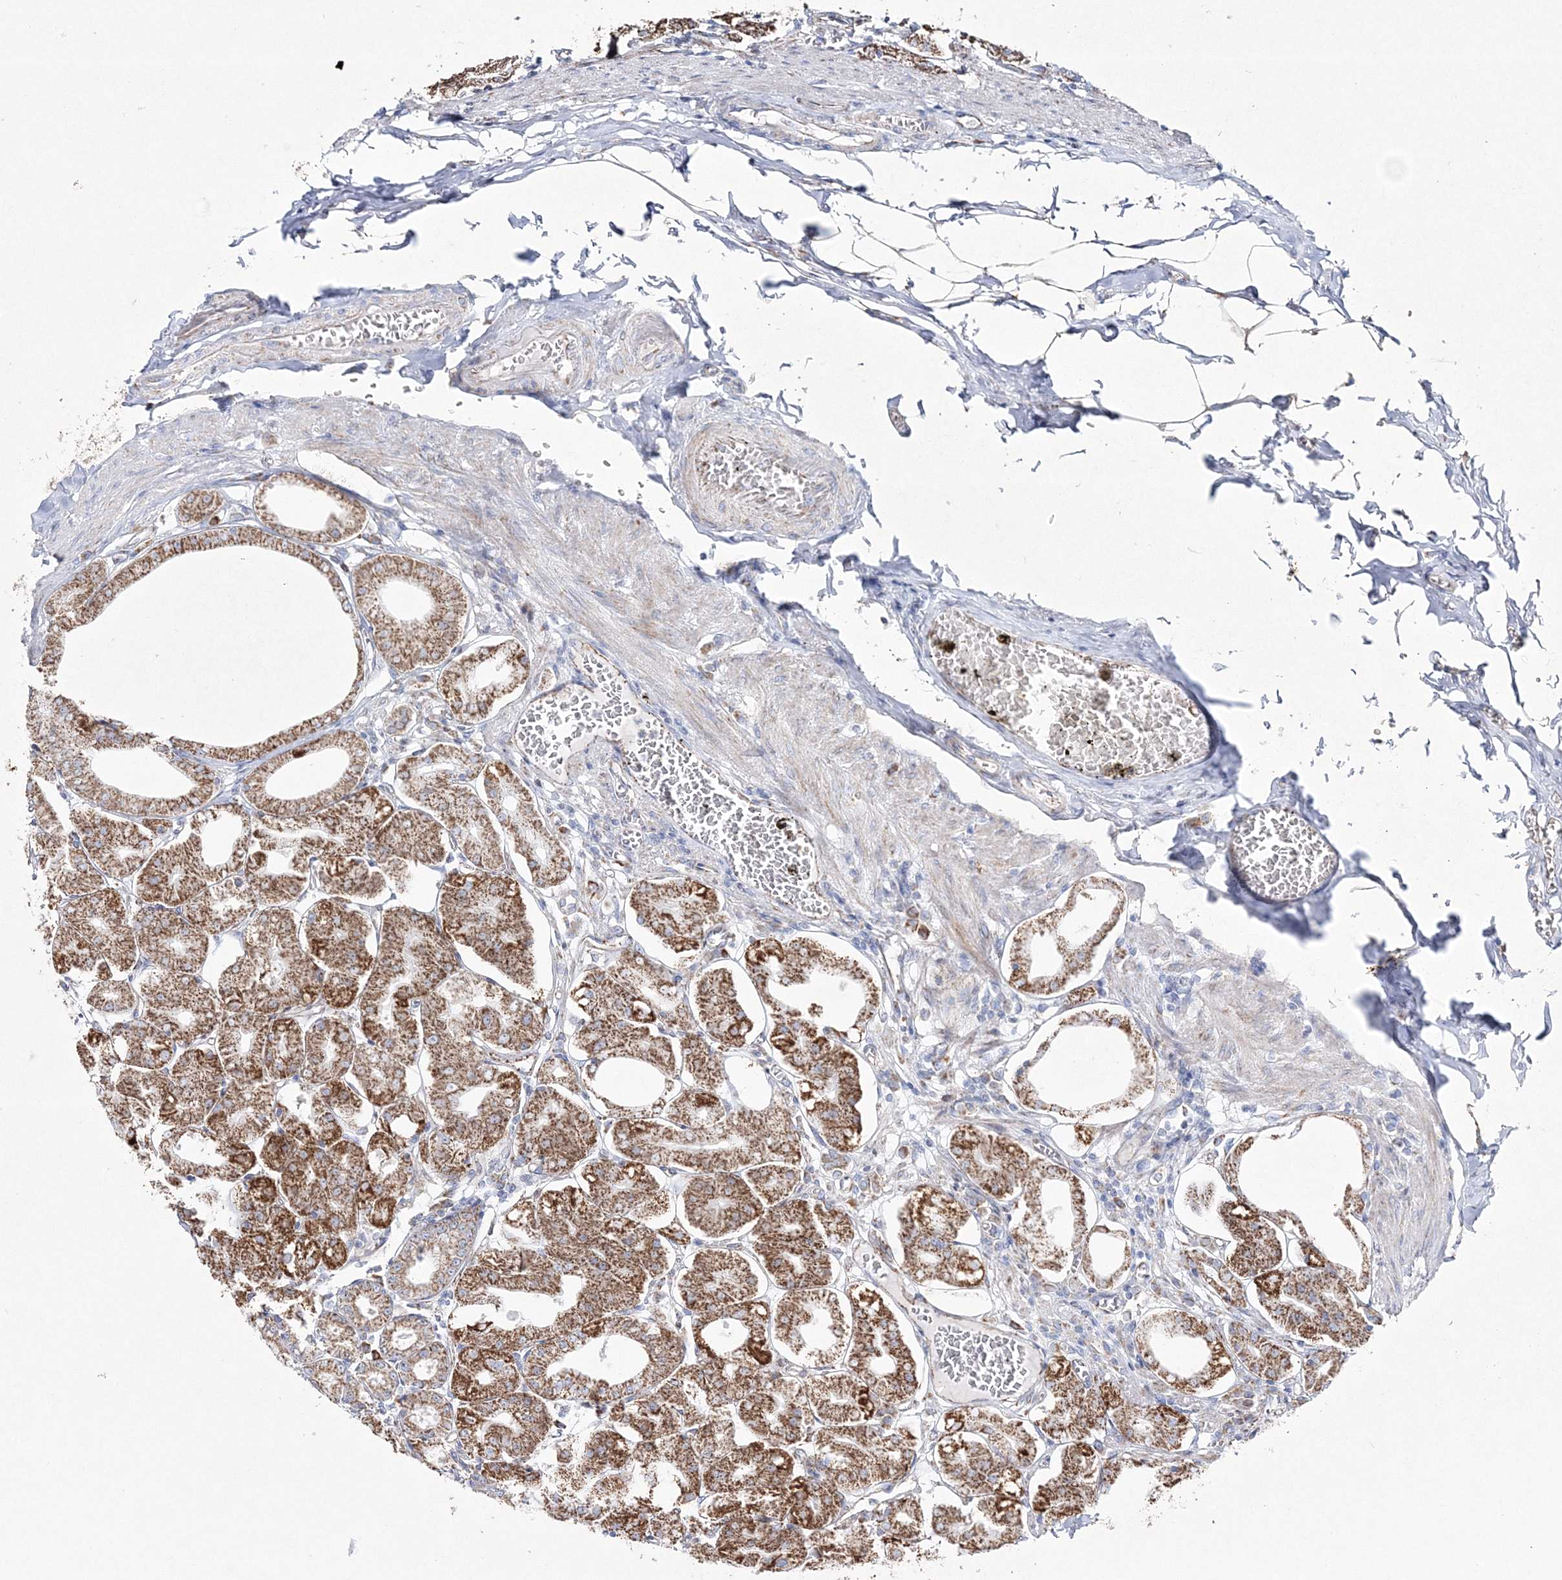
{"staining": {"intensity": "strong", "quantity": ">75%", "location": "cytoplasmic/membranous"}, "tissue": "stomach", "cell_type": "Glandular cells", "image_type": "normal", "snomed": [{"axis": "morphology", "description": "Normal tissue, NOS"}, {"axis": "topography", "description": "Stomach, lower"}], "caption": "Brown immunohistochemical staining in unremarkable stomach shows strong cytoplasmic/membranous positivity in approximately >75% of glandular cells.", "gene": "HIBCH", "patient": {"sex": "male", "age": 71}}